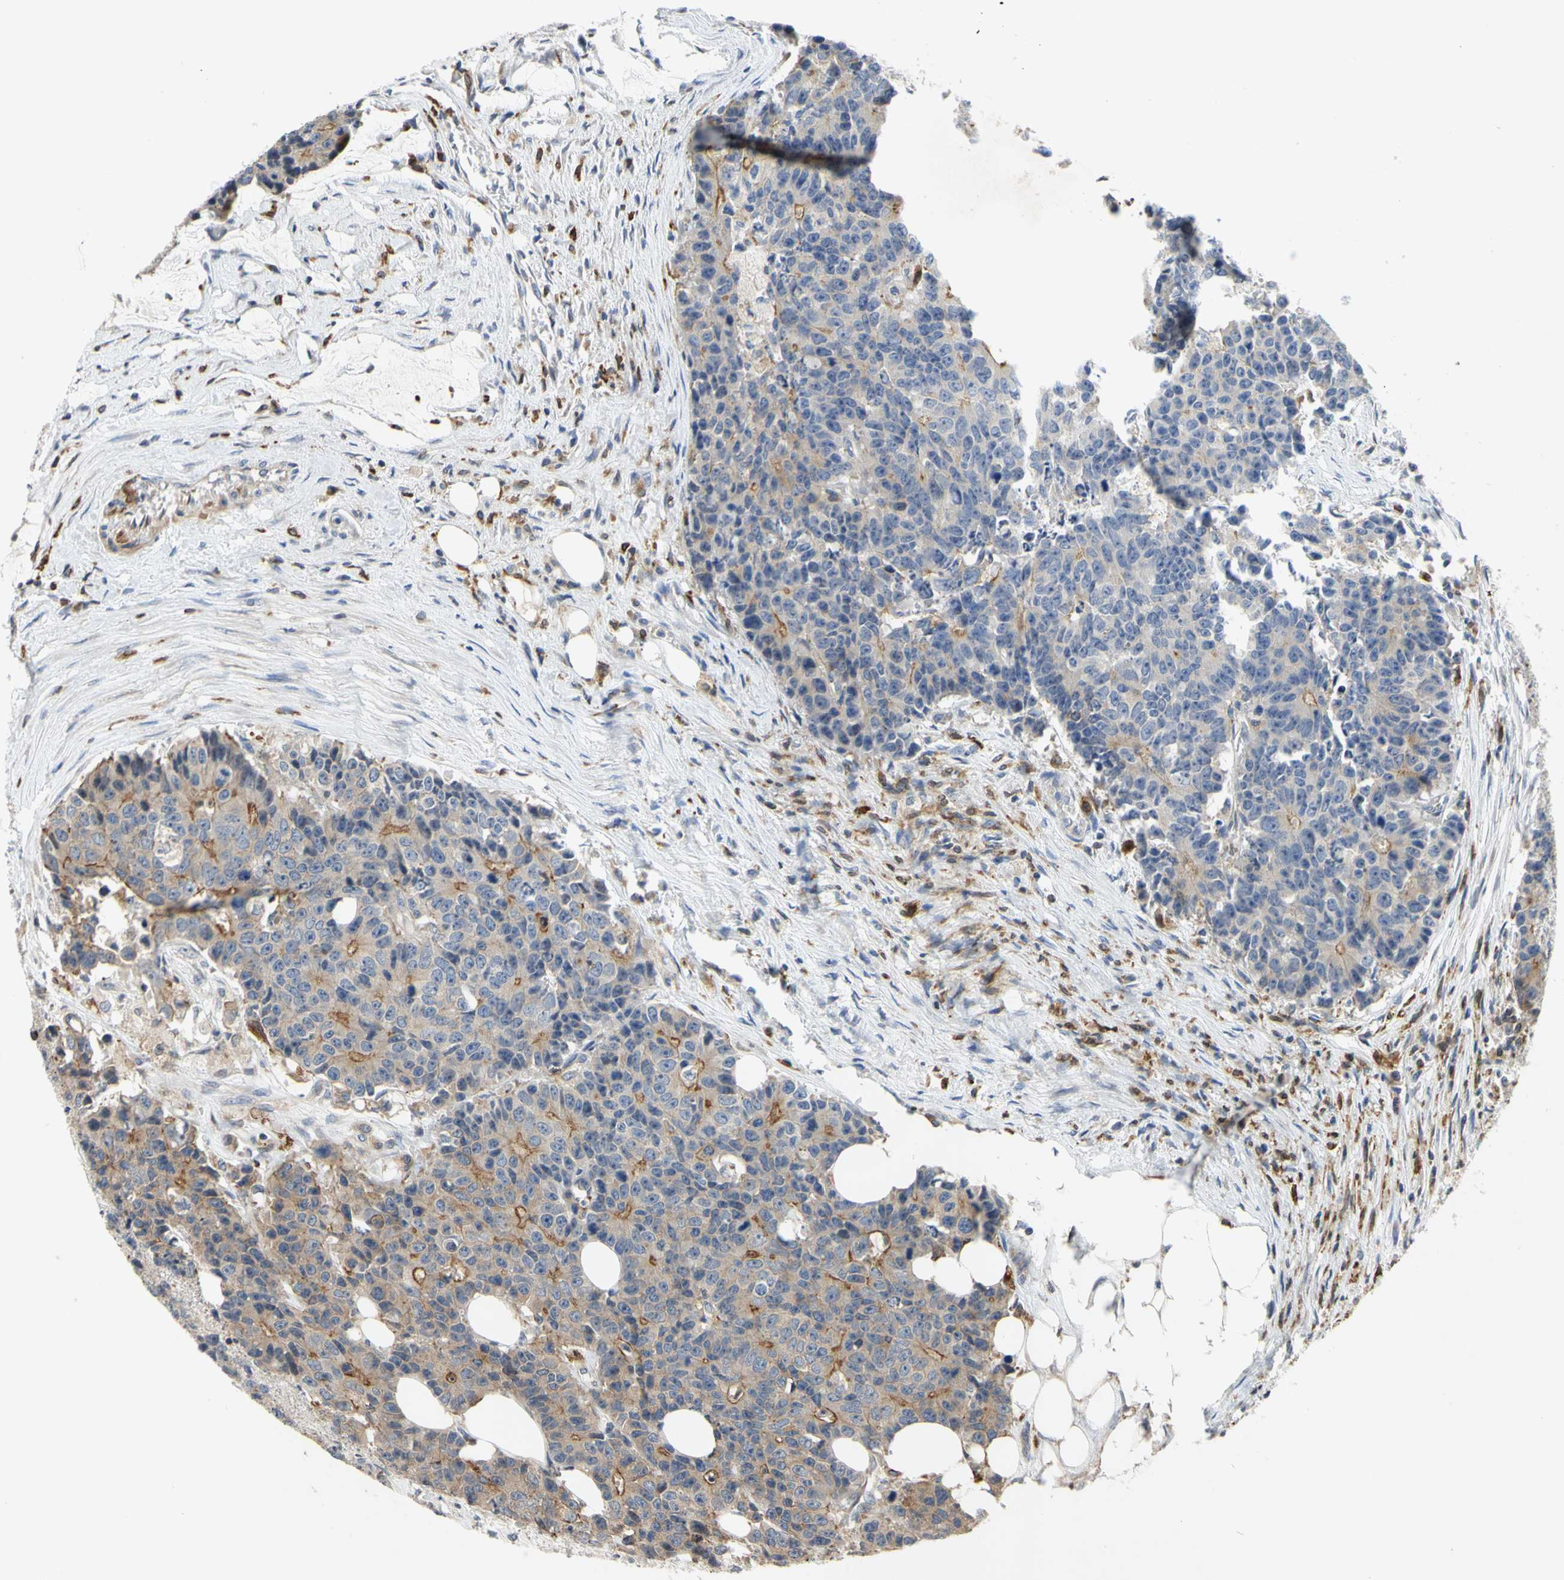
{"staining": {"intensity": "moderate", "quantity": "<25%", "location": "cytoplasmic/membranous"}, "tissue": "colorectal cancer", "cell_type": "Tumor cells", "image_type": "cancer", "snomed": [{"axis": "morphology", "description": "Adenocarcinoma, NOS"}, {"axis": "topography", "description": "Colon"}], "caption": "The photomicrograph shows staining of colorectal cancer (adenocarcinoma), revealing moderate cytoplasmic/membranous protein positivity (brown color) within tumor cells. The staining was performed using DAB (3,3'-diaminobenzidine), with brown indicating positive protein expression. Nuclei are stained blue with hematoxylin.", "gene": "PLXNA2", "patient": {"sex": "female", "age": 86}}